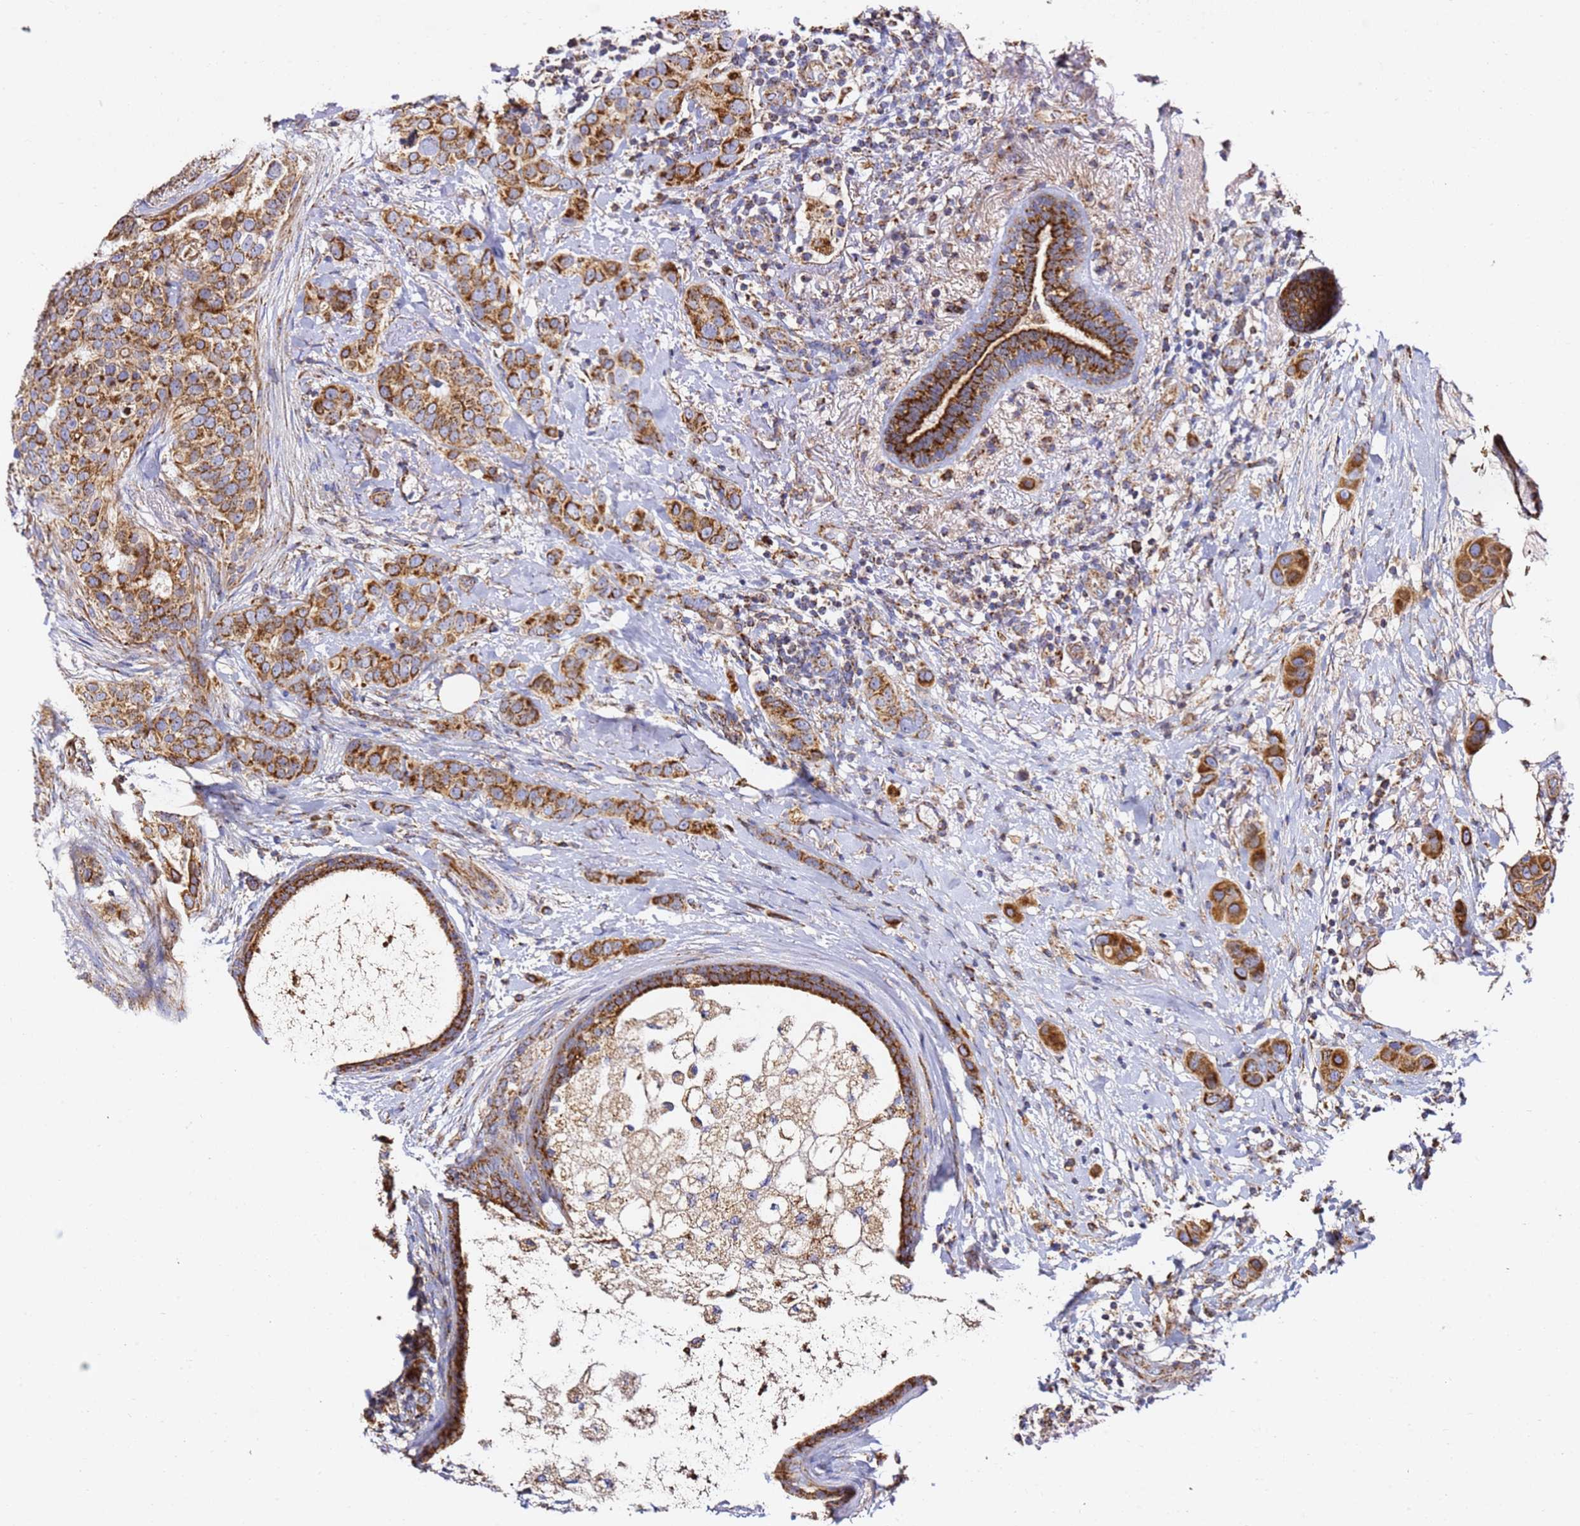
{"staining": {"intensity": "strong", "quantity": ">75%", "location": "cytoplasmic/membranous"}, "tissue": "breast cancer", "cell_type": "Tumor cells", "image_type": "cancer", "snomed": [{"axis": "morphology", "description": "Lobular carcinoma"}, {"axis": "topography", "description": "Breast"}], "caption": "Breast cancer (lobular carcinoma) was stained to show a protein in brown. There is high levels of strong cytoplasmic/membranous expression in approximately >75% of tumor cells.", "gene": "NDUFA3", "patient": {"sex": "female", "age": 51}}